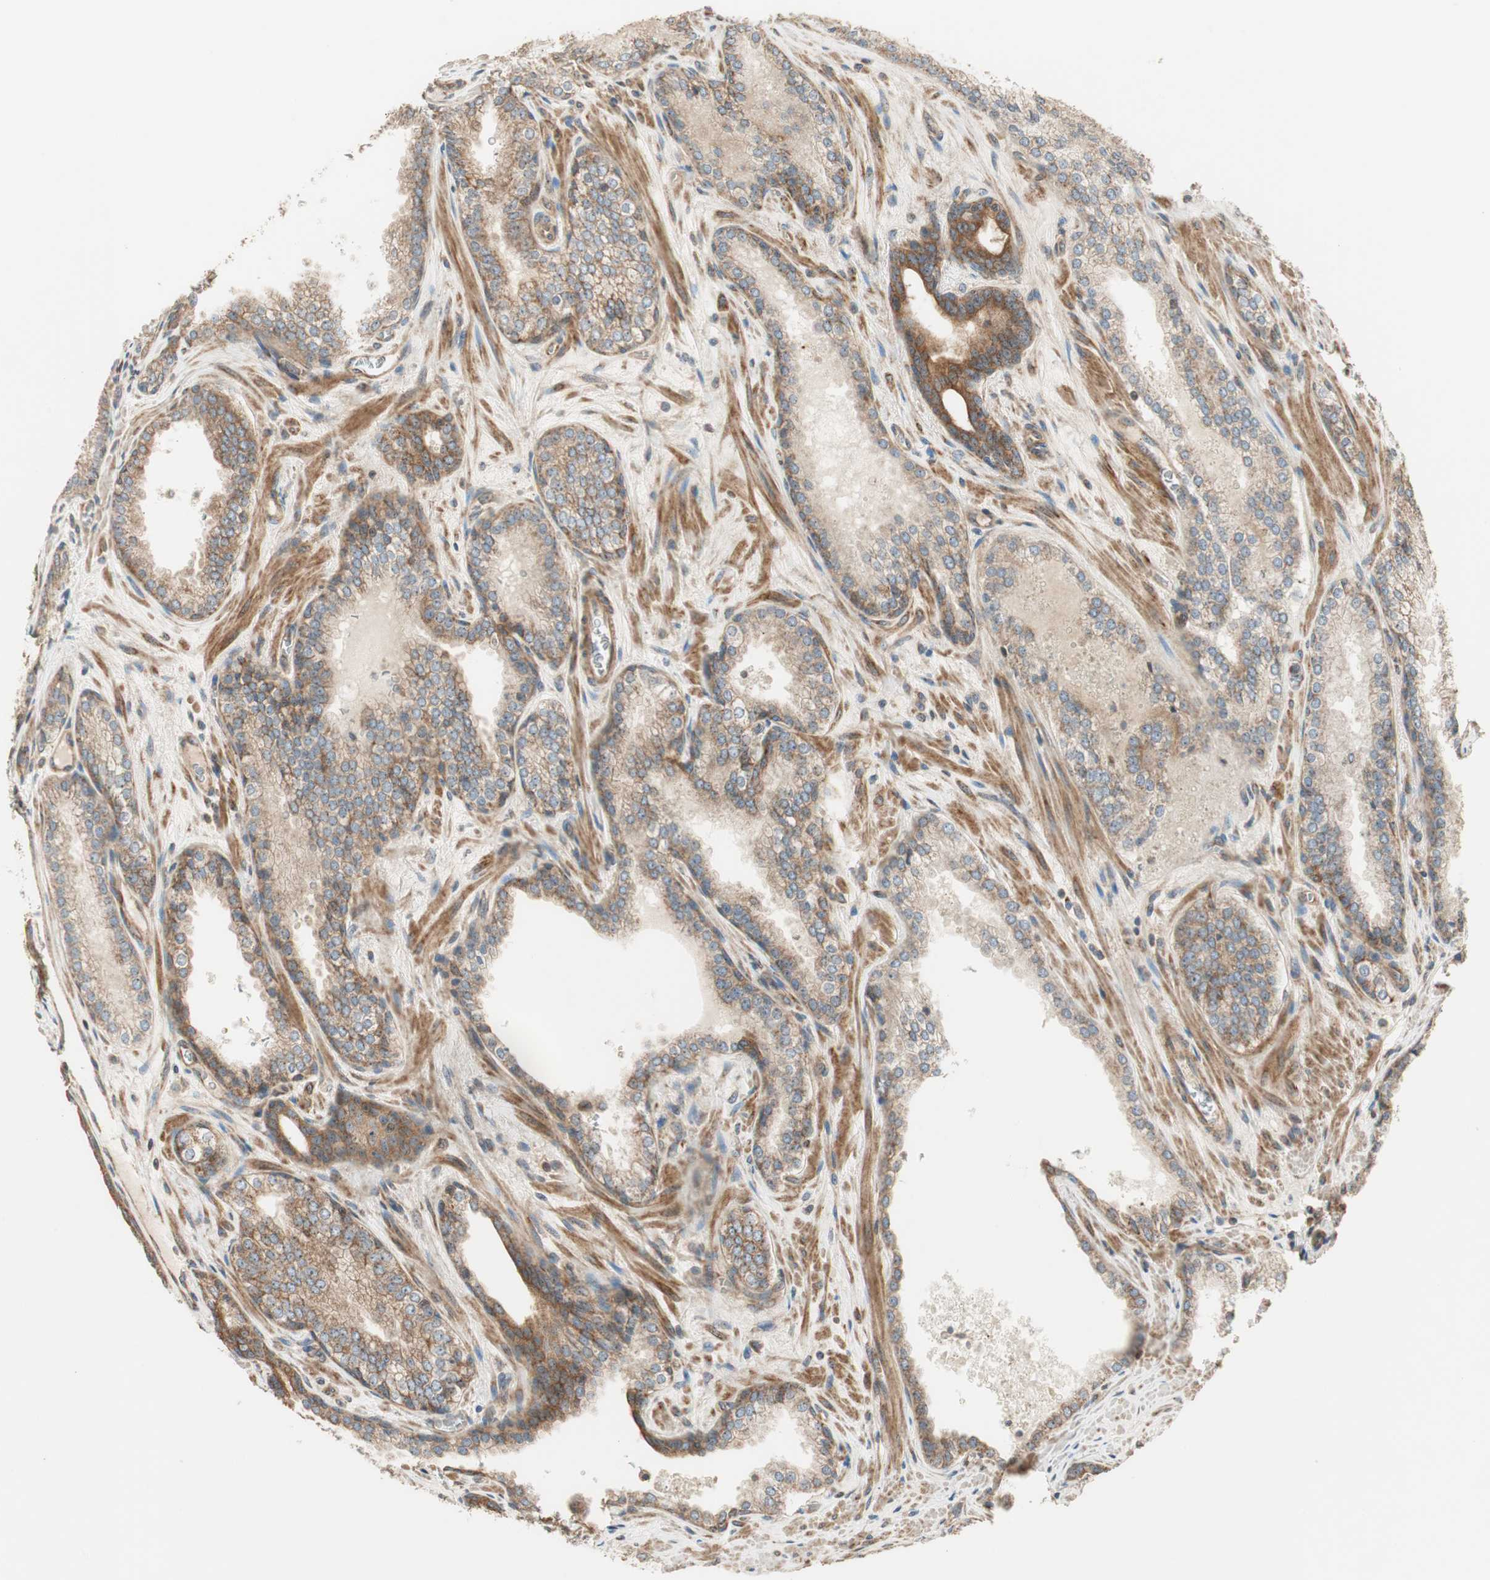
{"staining": {"intensity": "moderate", "quantity": ">75%", "location": "cytoplasmic/membranous"}, "tissue": "prostate cancer", "cell_type": "Tumor cells", "image_type": "cancer", "snomed": [{"axis": "morphology", "description": "Adenocarcinoma, Low grade"}, {"axis": "topography", "description": "Prostate"}], "caption": "Human prostate cancer stained with a brown dye reveals moderate cytoplasmic/membranous positive expression in about >75% of tumor cells.", "gene": "CTTNBP2NL", "patient": {"sex": "male", "age": 60}}